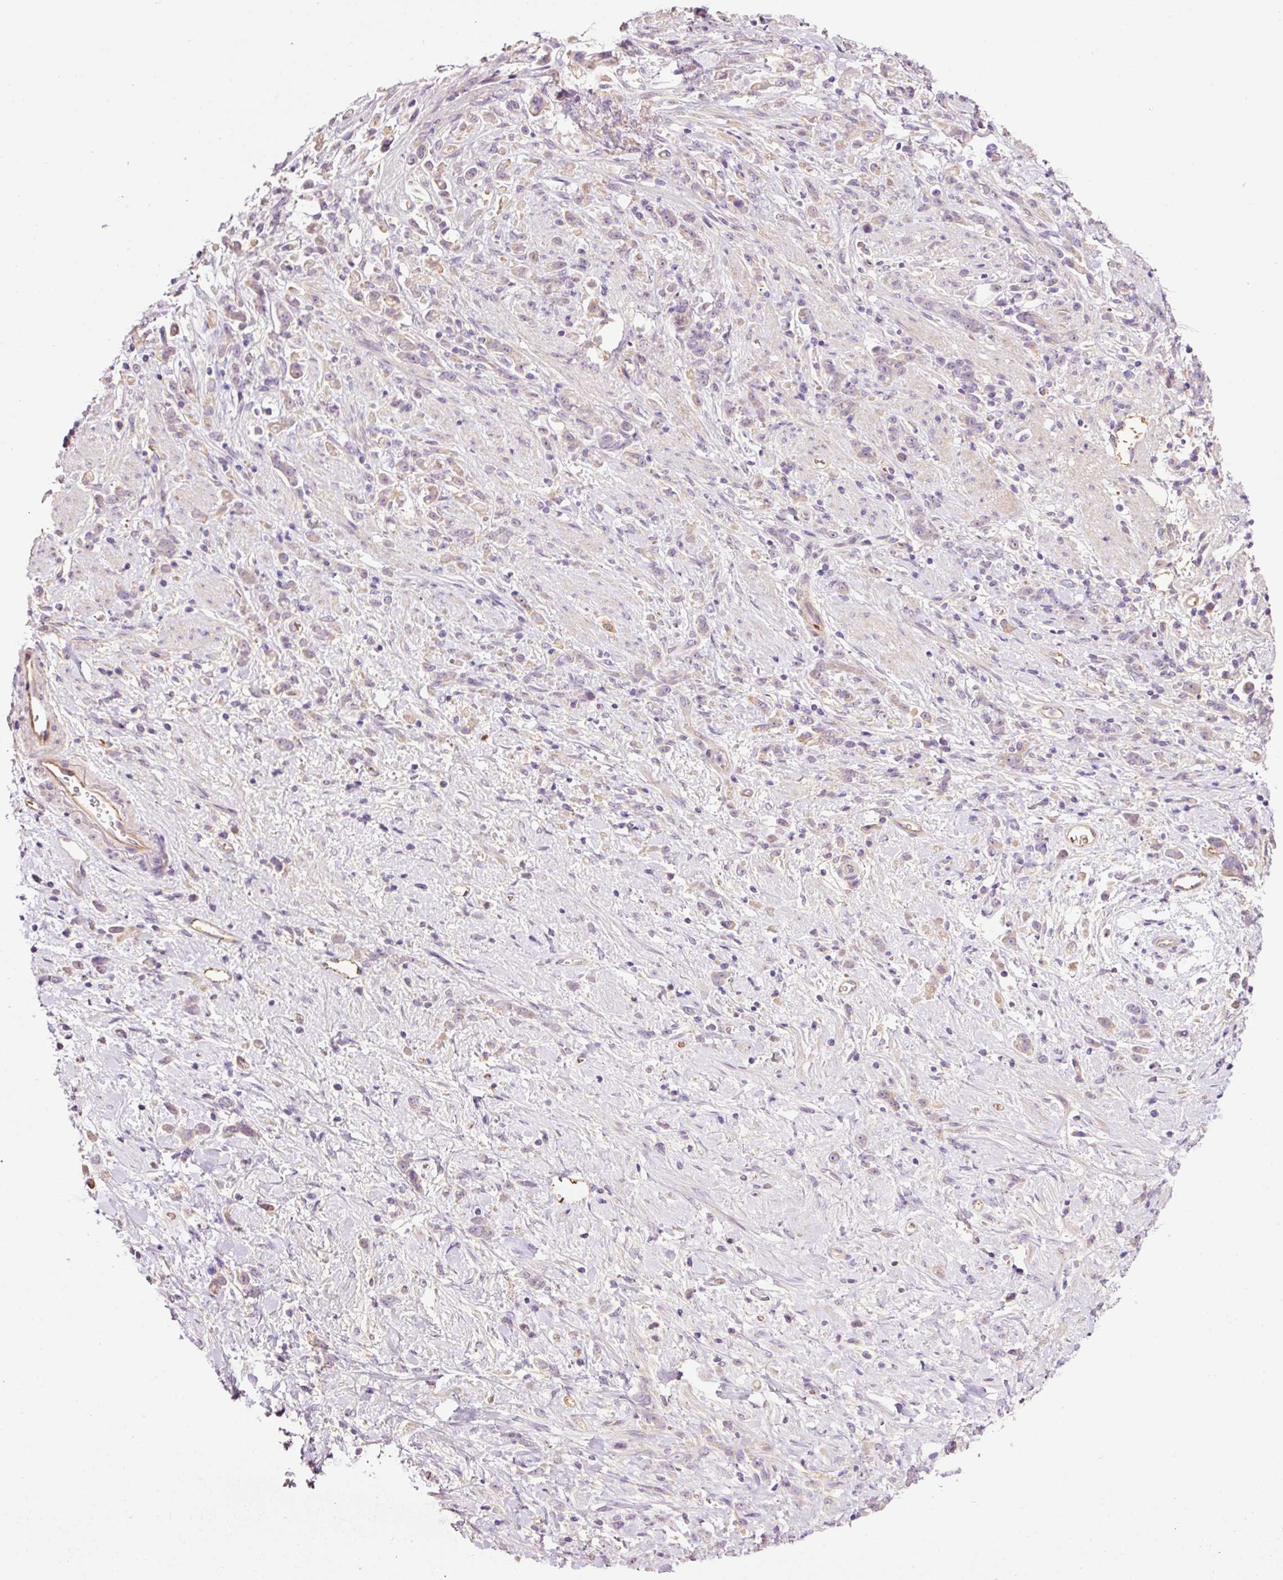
{"staining": {"intensity": "weak", "quantity": "25%-75%", "location": "cytoplasmic/membranous"}, "tissue": "stomach cancer", "cell_type": "Tumor cells", "image_type": "cancer", "snomed": [{"axis": "morphology", "description": "Adenocarcinoma, NOS"}, {"axis": "topography", "description": "Stomach"}], "caption": "DAB (3,3'-diaminobenzidine) immunohistochemical staining of stomach cancer (adenocarcinoma) demonstrates weak cytoplasmic/membranous protein staining in about 25%-75% of tumor cells. (DAB IHC with brightfield microscopy, high magnification).", "gene": "TMEM235", "patient": {"sex": "female", "age": 60}}